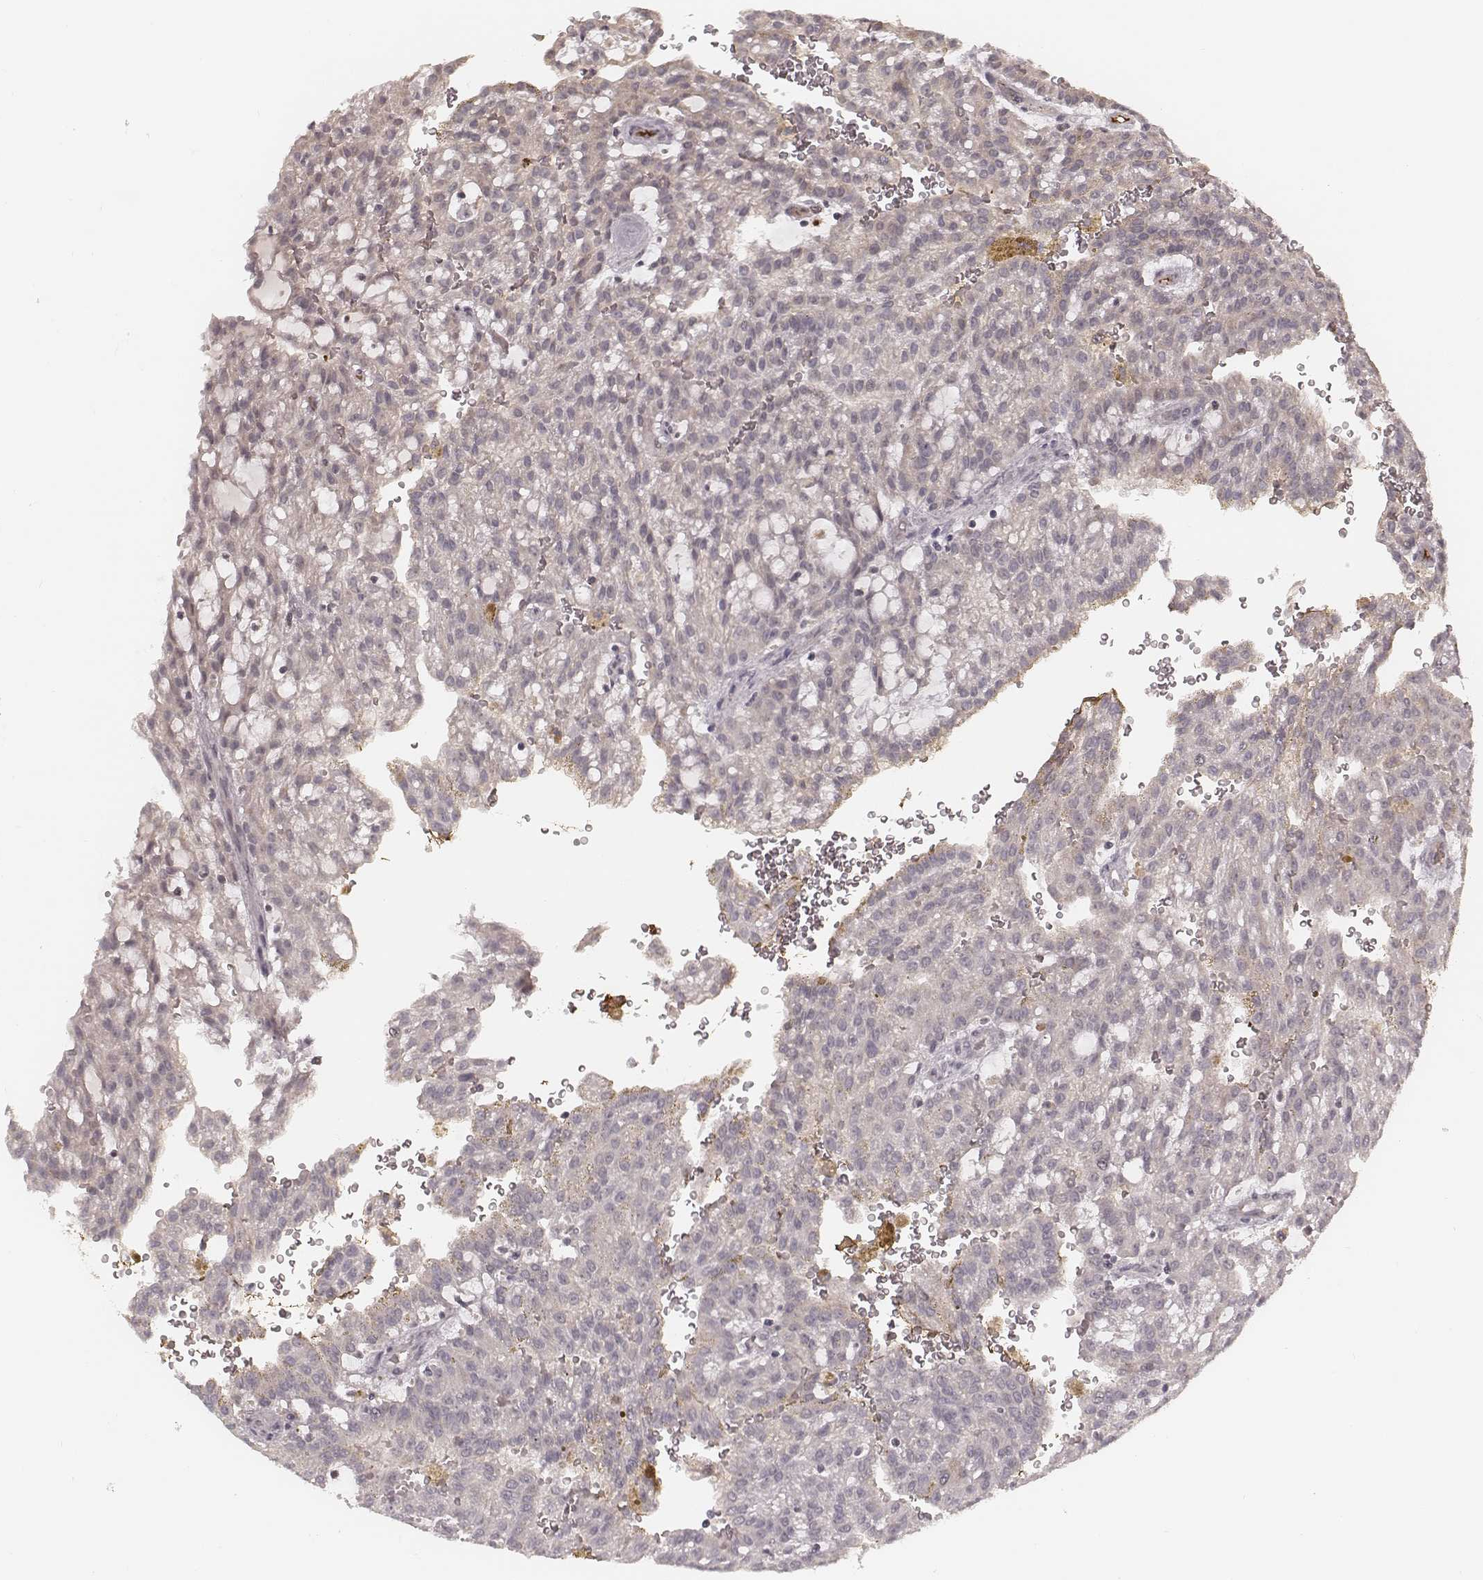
{"staining": {"intensity": "negative", "quantity": "none", "location": "none"}, "tissue": "renal cancer", "cell_type": "Tumor cells", "image_type": "cancer", "snomed": [{"axis": "morphology", "description": "Adenocarcinoma, NOS"}, {"axis": "topography", "description": "Kidney"}], "caption": "High magnification brightfield microscopy of renal cancer (adenocarcinoma) stained with DAB (3,3'-diaminobenzidine) (brown) and counterstained with hematoxylin (blue): tumor cells show no significant positivity. Nuclei are stained in blue.", "gene": "IL5", "patient": {"sex": "male", "age": 63}}